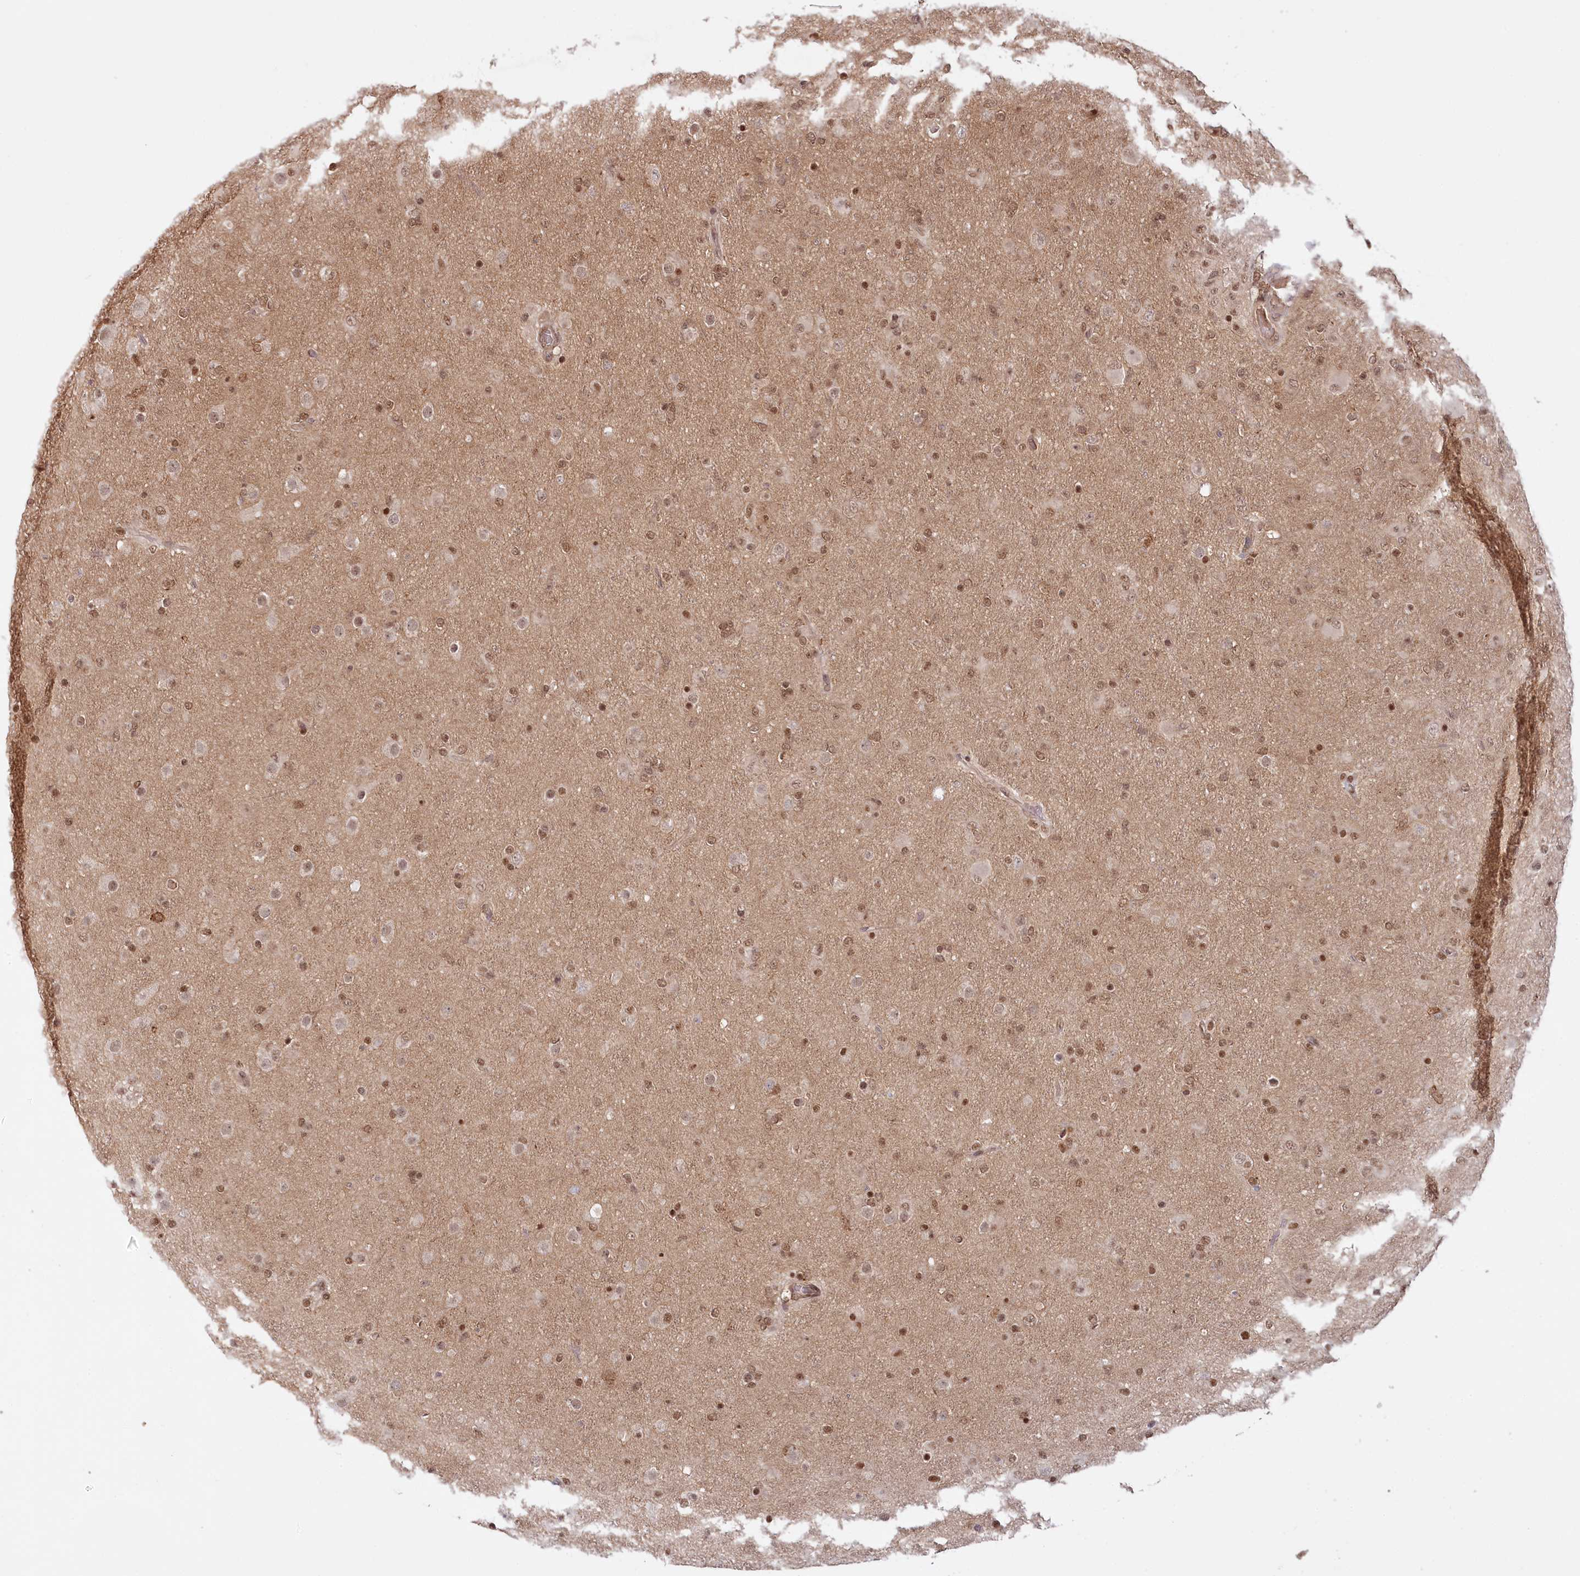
{"staining": {"intensity": "moderate", "quantity": "25%-75%", "location": "nuclear"}, "tissue": "glioma", "cell_type": "Tumor cells", "image_type": "cancer", "snomed": [{"axis": "morphology", "description": "Glioma, malignant, Low grade"}, {"axis": "topography", "description": "Brain"}], "caption": "Tumor cells exhibit moderate nuclear expression in about 25%-75% of cells in glioma.", "gene": "CCDC65", "patient": {"sex": "male", "age": 65}}